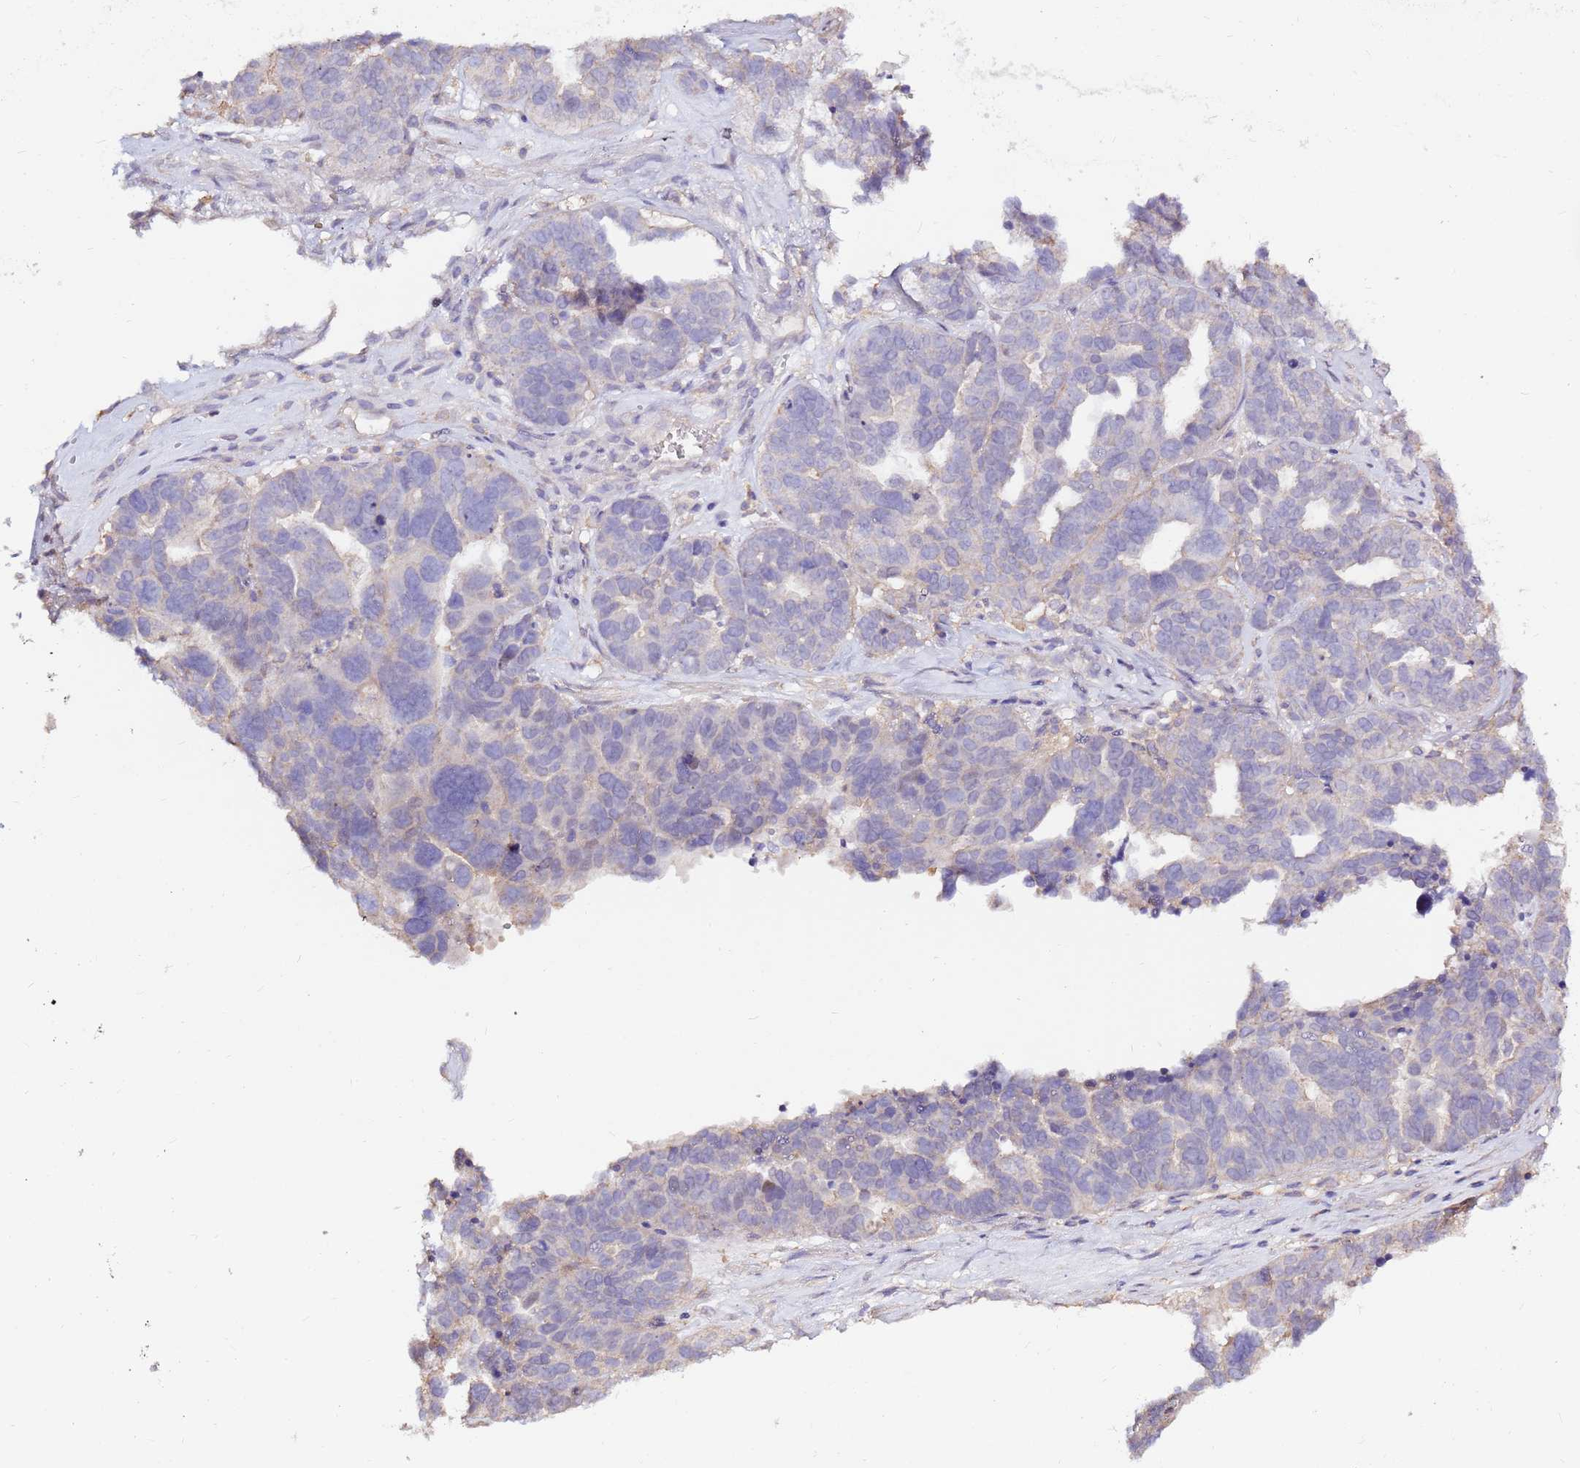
{"staining": {"intensity": "negative", "quantity": "none", "location": "none"}, "tissue": "ovarian cancer", "cell_type": "Tumor cells", "image_type": "cancer", "snomed": [{"axis": "morphology", "description": "Cystadenocarcinoma, serous, NOS"}, {"axis": "topography", "description": "Ovary"}], "caption": "Ovarian serous cystadenocarcinoma was stained to show a protein in brown. There is no significant expression in tumor cells.", "gene": "EVA1B", "patient": {"sex": "female", "age": 59}}